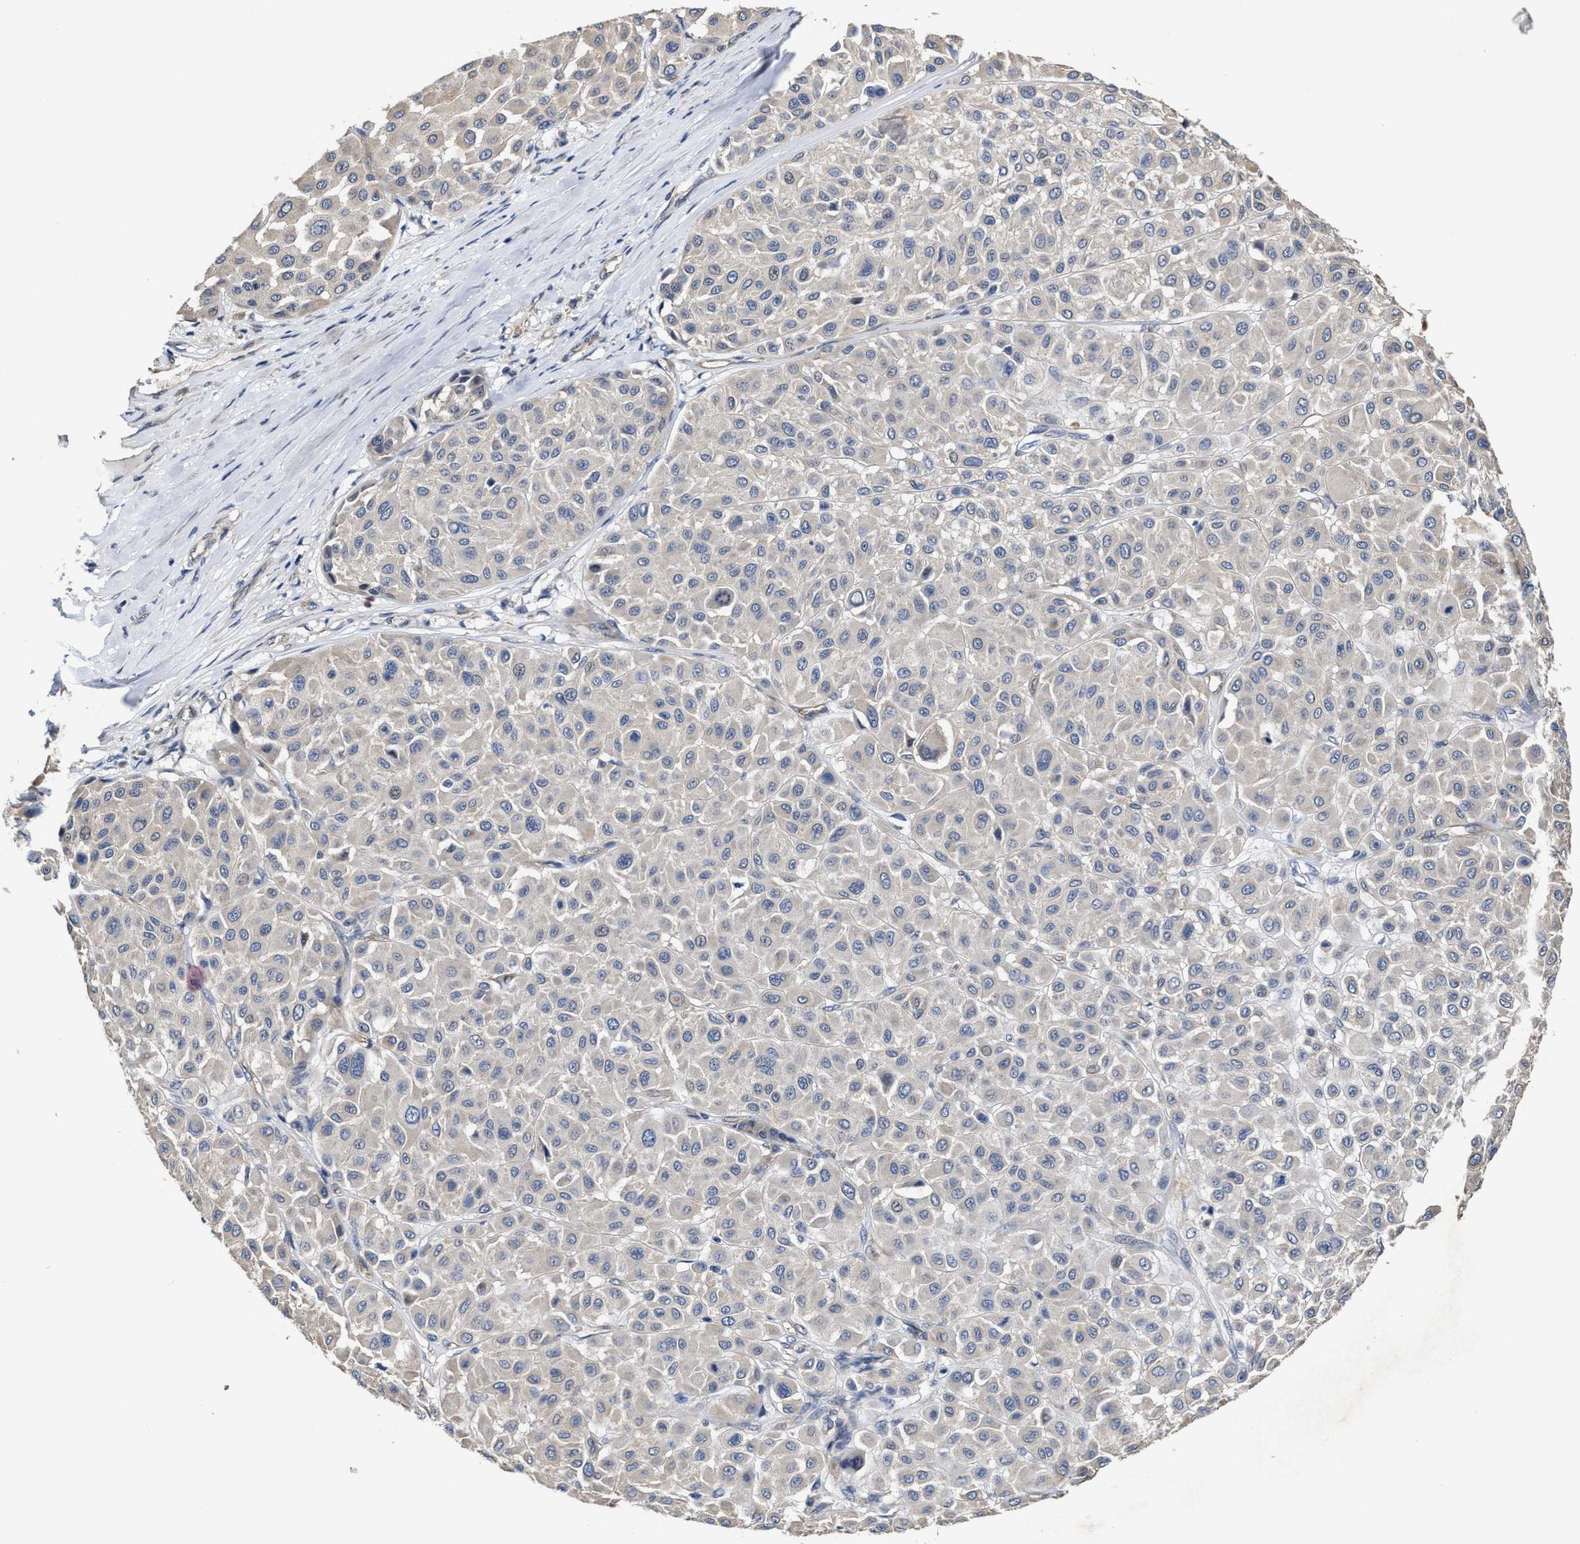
{"staining": {"intensity": "negative", "quantity": "none", "location": "none"}, "tissue": "melanoma", "cell_type": "Tumor cells", "image_type": "cancer", "snomed": [{"axis": "morphology", "description": "Malignant melanoma, Metastatic site"}, {"axis": "topography", "description": "Soft tissue"}], "caption": "Micrograph shows no significant protein positivity in tumor cells of melanoma. Nuclei are stained in blue.", "gene": "TRAF6", "patient": {"sex": "male", "age": 41}}